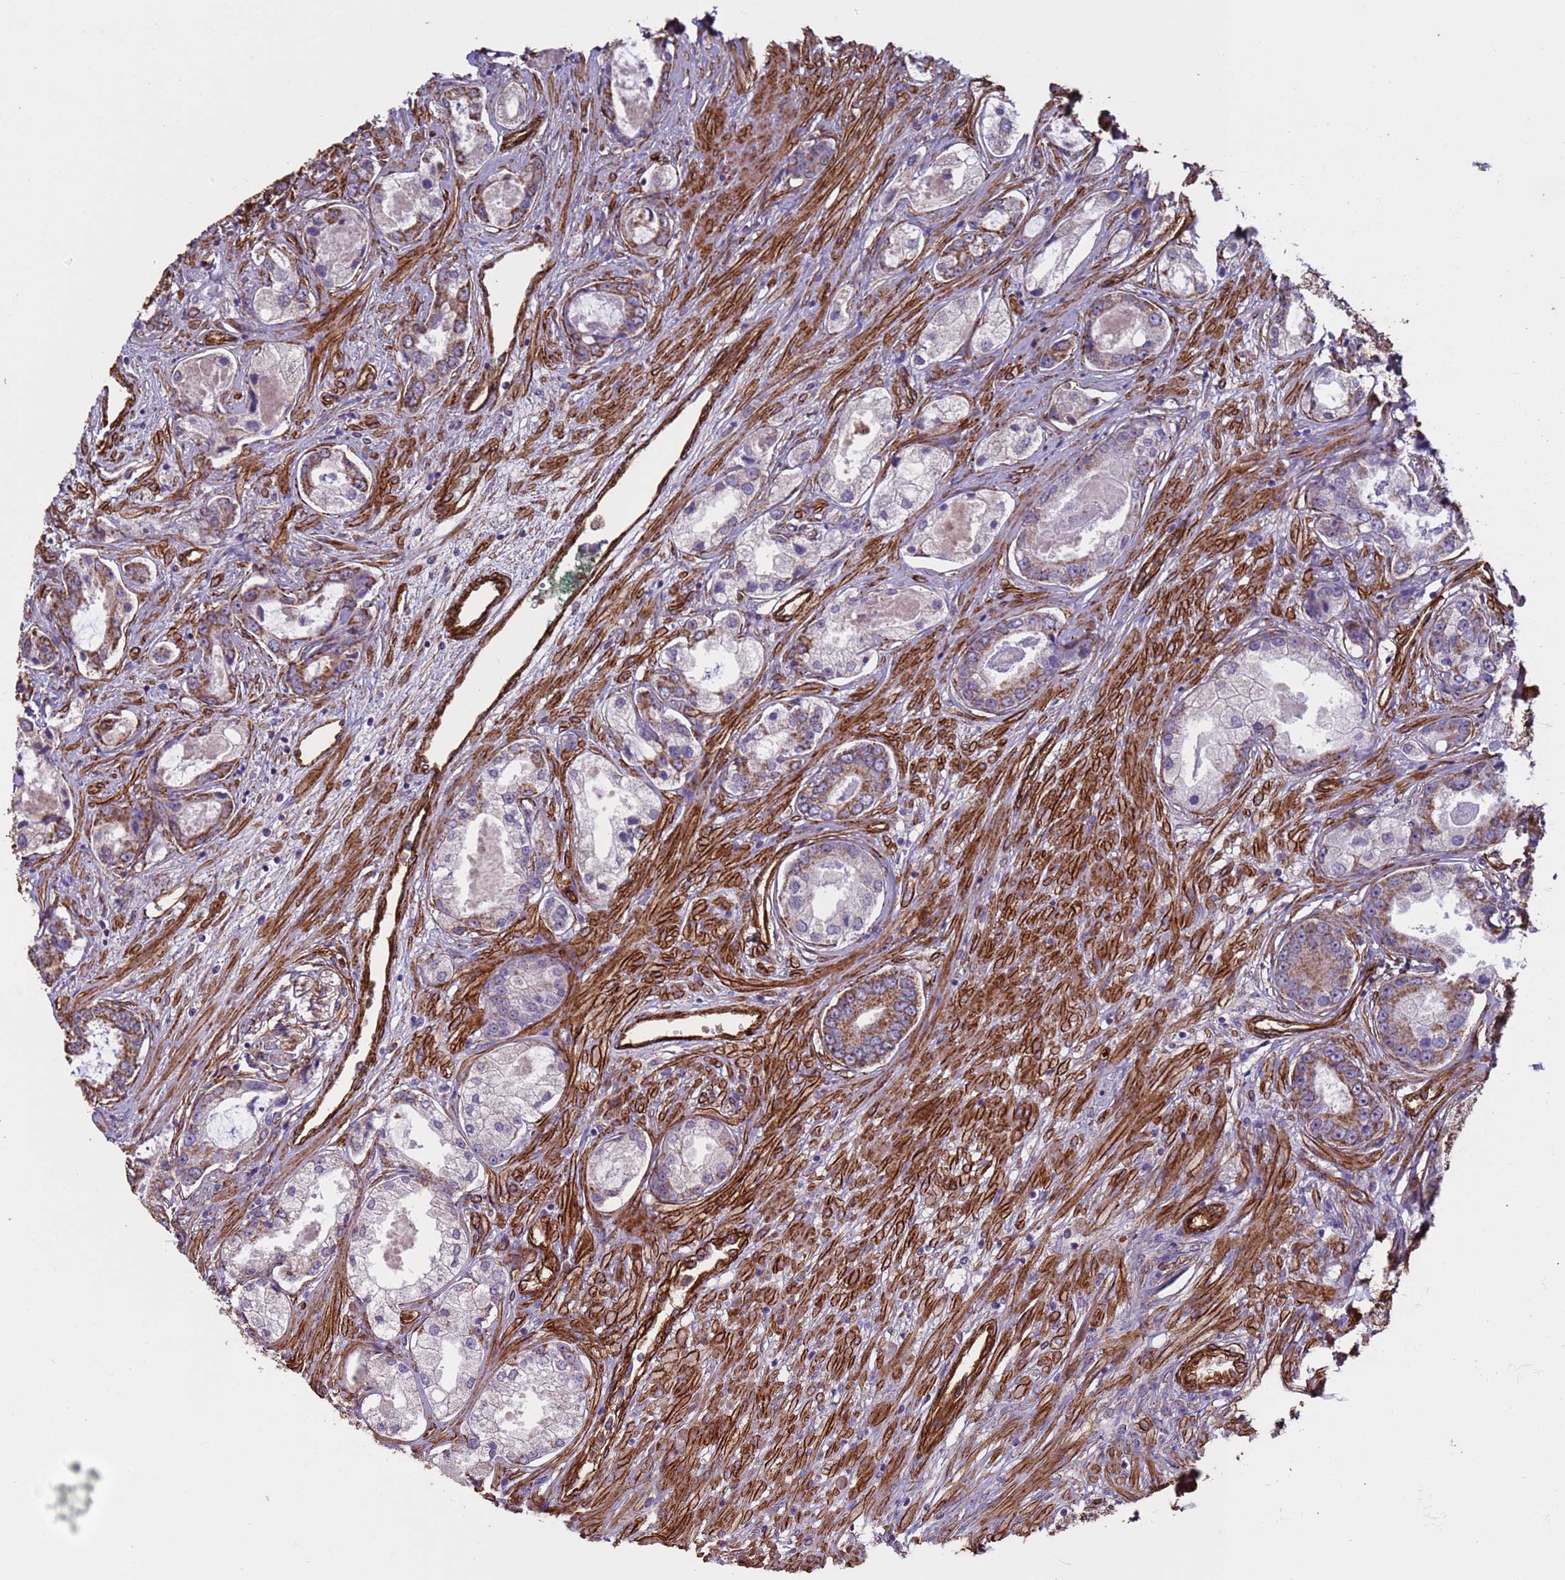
{"staining": {"intensity": "moderate", "quantity": "<25%", "location": "cytoplasmic/membranous"}, "tissue": "prostate cancer", "cell_type": "Tumor cells", "image_type": "cancer", "snomed": [{"axis": "morphology", "description": "Adenocarcinoma, Low grade"}, {"axis": "topography", "description": "Prostate"}], "caption": "Immunohistochemical staining of prostate cancer (low-grade adenocarcinoma) exhibits moderate cytoplasmic/membranous protein expression in approximately <25% of tumor cells.", "gene": "GASK1A", "patient": {"sex": "male", "age": 68}}